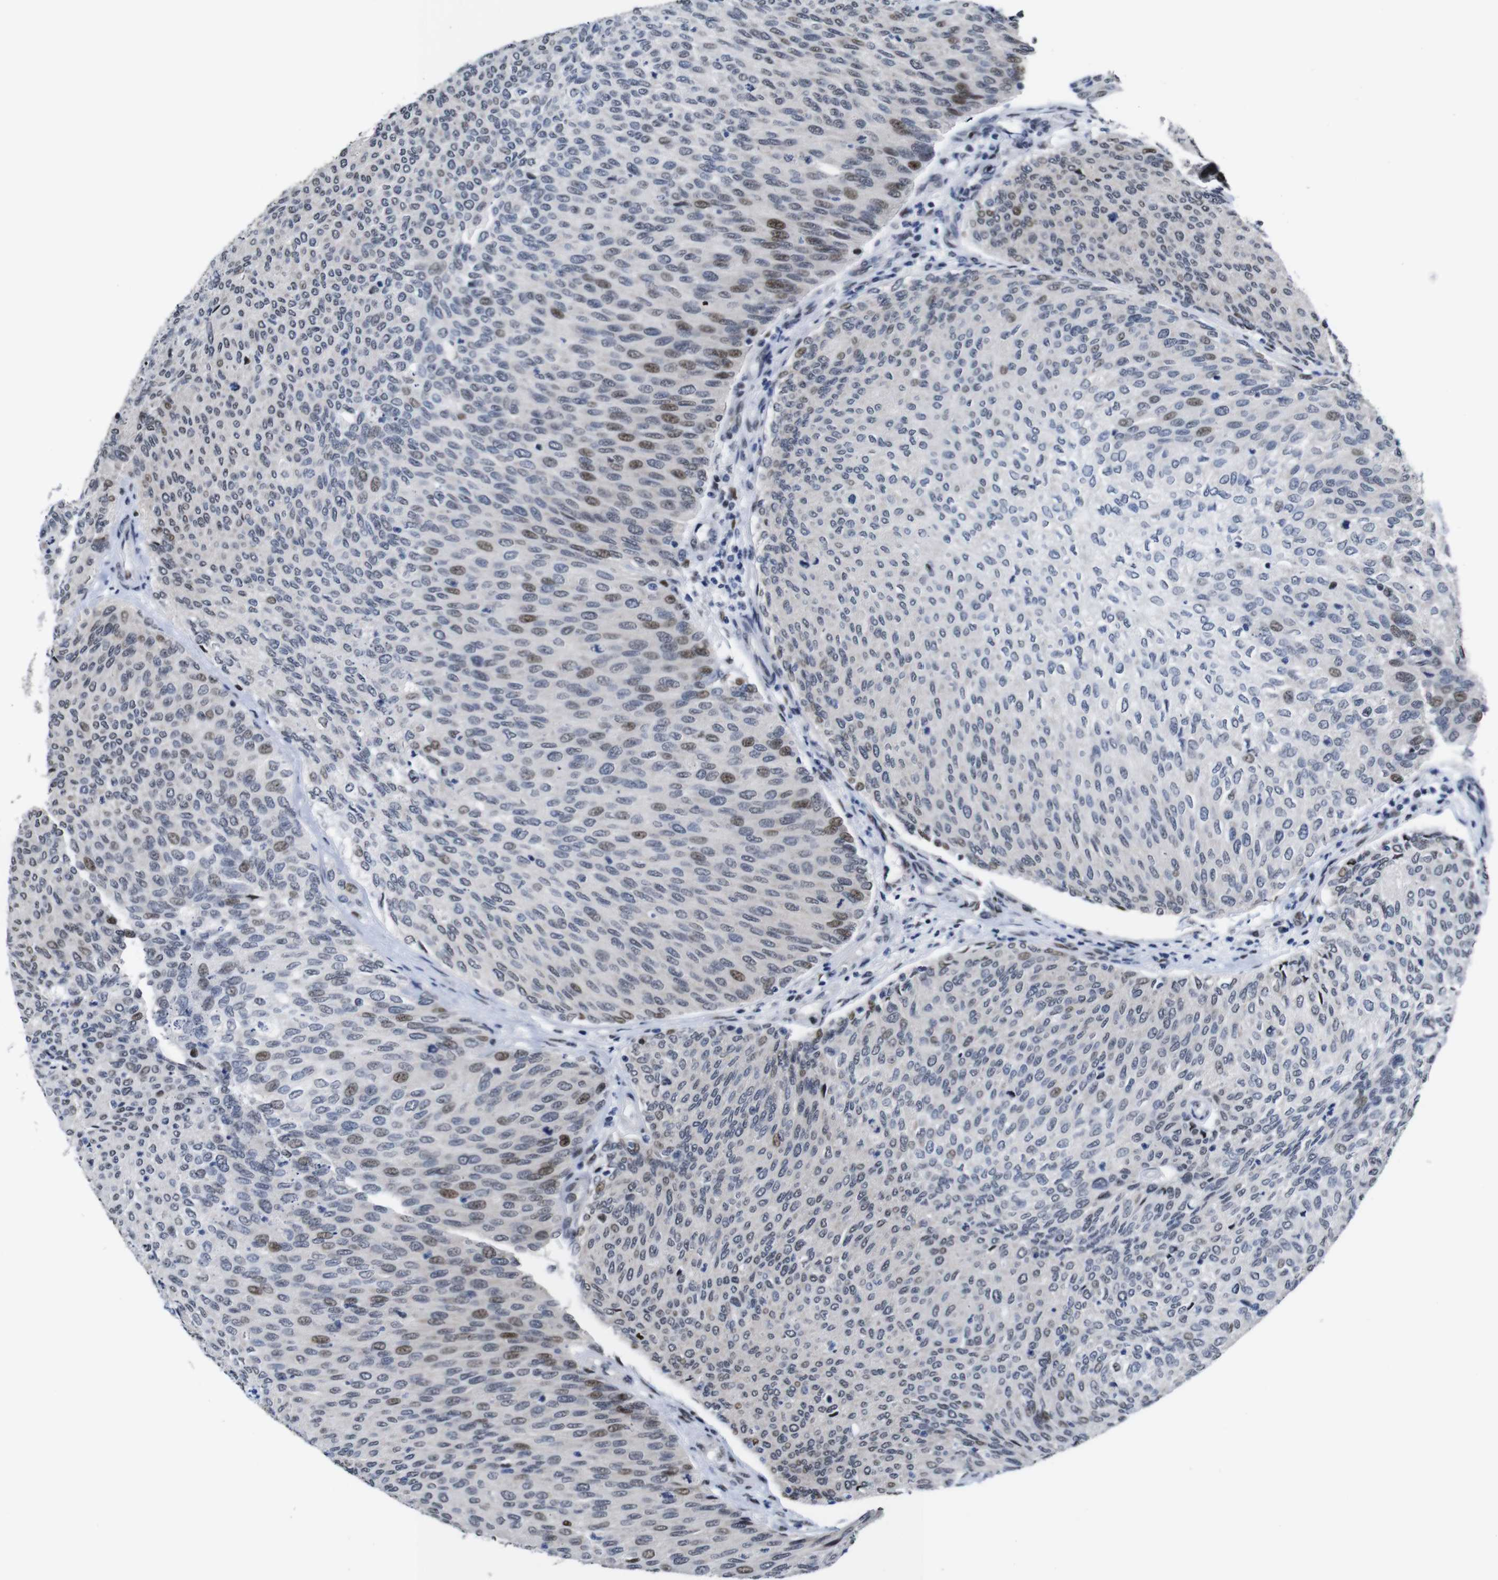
{"staining": {"intensity": "moderate", "quantity": "<25%", "location": "nuclear"}, "tissue": "urothelial cancer", "cell_type": "Tumor cells", "image_type": "cancer", "snomed": [{"axis": "morphology", "description": "Urothelial carcinoma, Low grade"}, {"axis": "topography", "description": "Urinary bladder"}], "caption": "The immunohistochemical stain labels moderate nuclear positivity in tumor cells of urothelial carcinoma (low-grade) tissue. (DAB = brown stain, brightfield microscopy at high magnification).", "gene": "GATA6", "patient": {"sex": "female", "age": 79}}